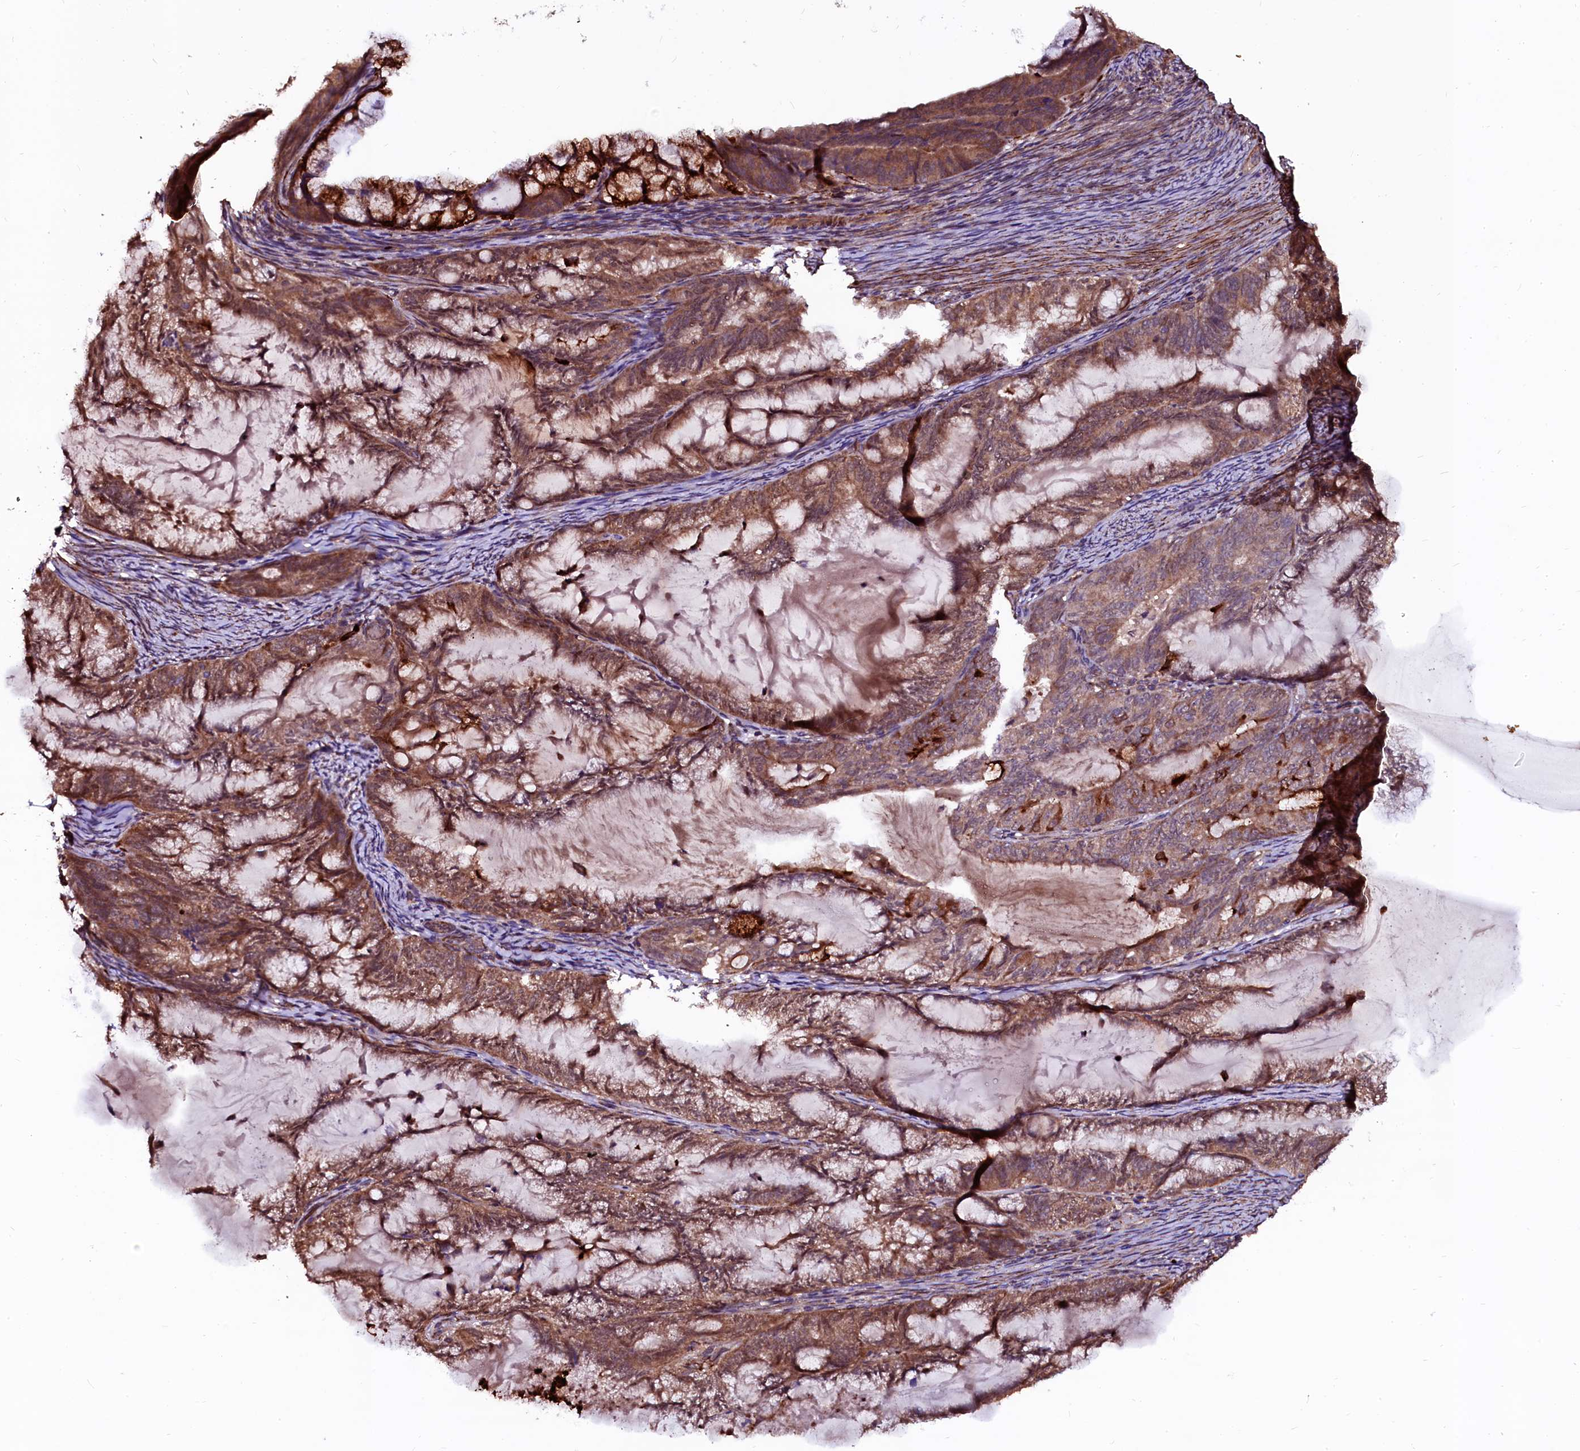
{"staining": {"intensity": "moderate", "quantity": ">75%", "location": "cytoplasmic/membranous"}, "tissue": "endometrial cancer", "cell_type": "Tumor cells", "image_type": "cancer", "snomed": [{"axis": "morphology", "description": "Adenocarcinoma, NOS"}, {"axis": "topography", "description": "Endometrium"}], "caption": "Adenocarcinoma (endometrial) was stained to show a protein in brown. There is medium levels of moderate cytoplasmic/membranous staining in about >75% of tumor cells.", "gene": "N4BP1", "patient": {"sex": "female", "age": 86}}